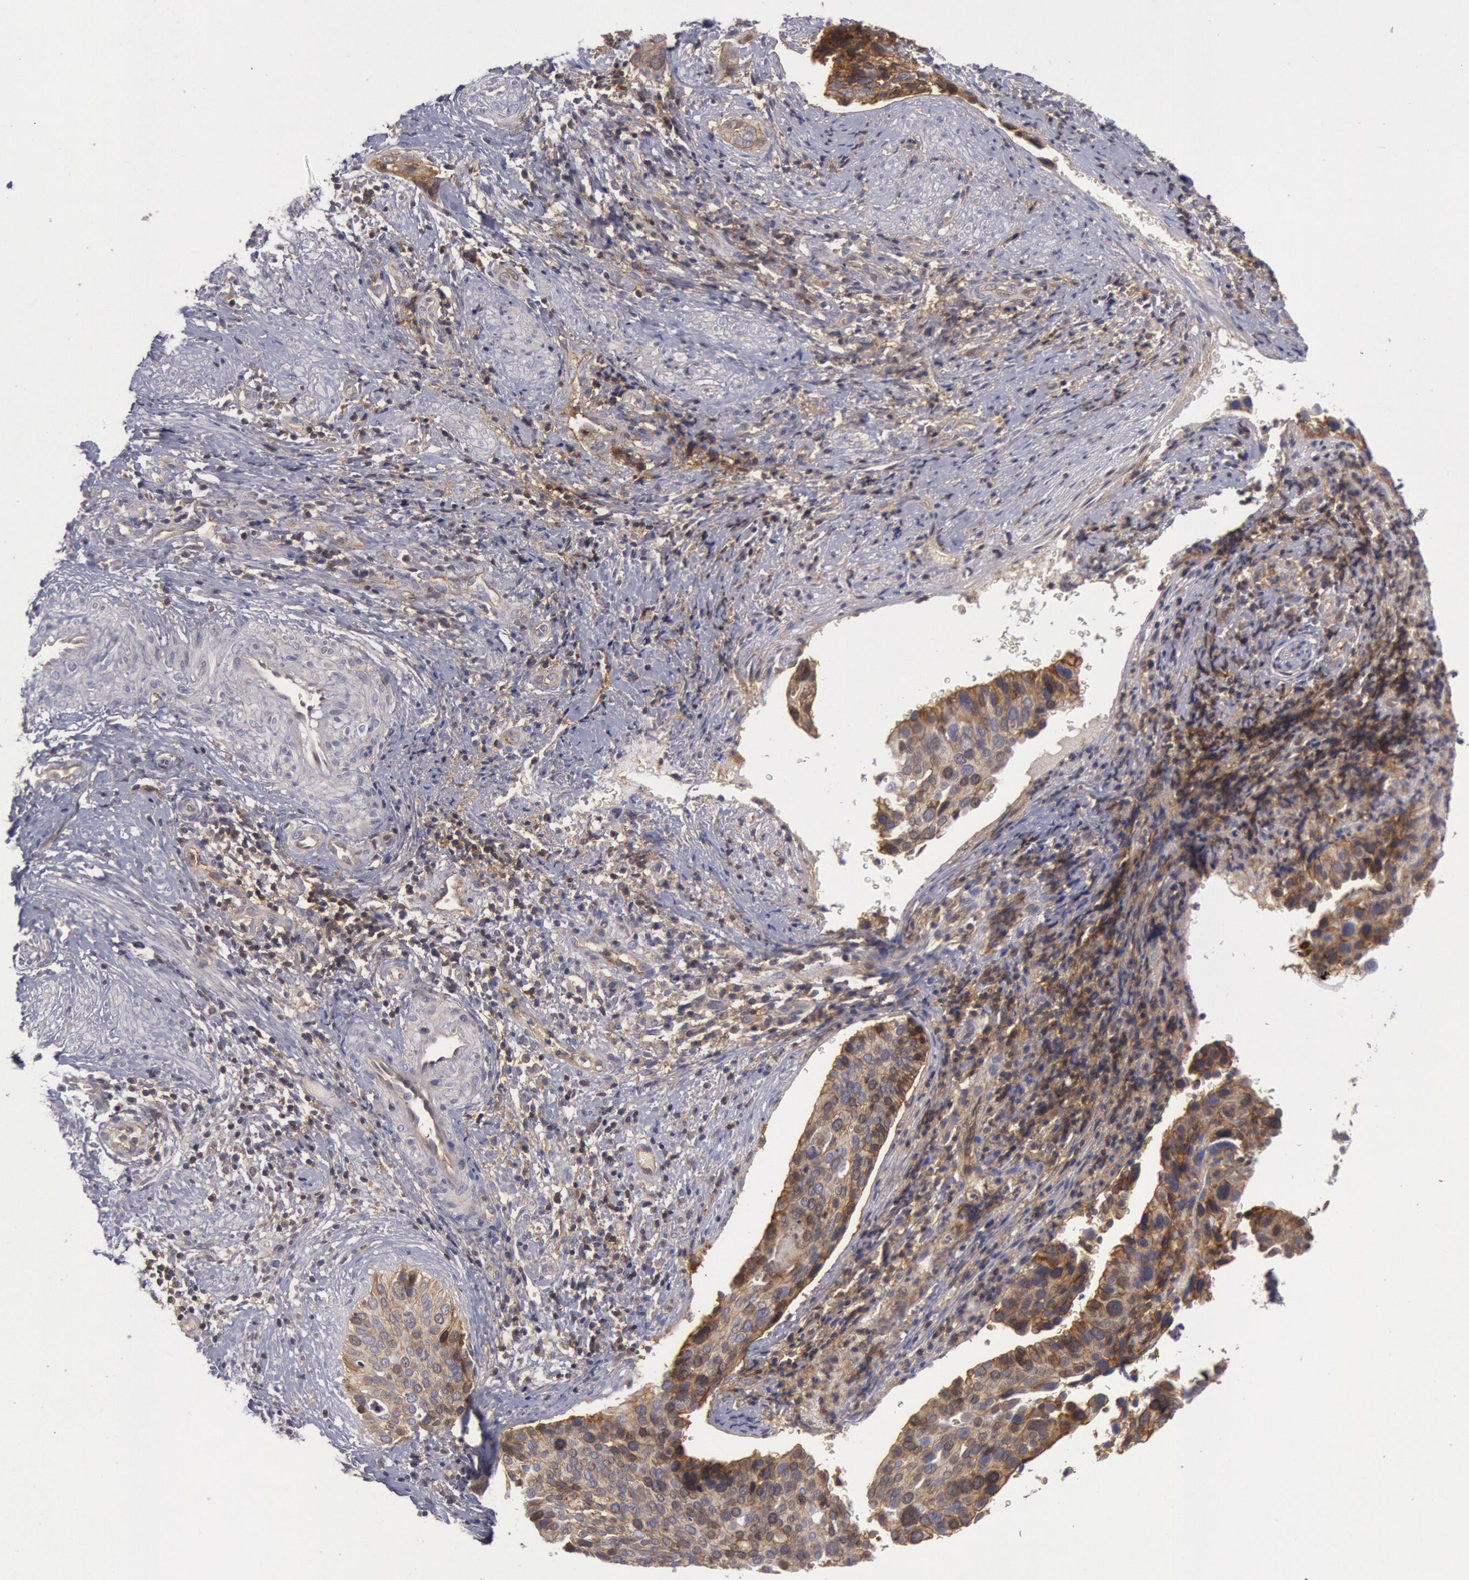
{"staining": {"intensity": "moderate", "quantity": ">75%", "location": "cytoplasmic/membranous"}, "tissue": "cervical cancer", "cell_type": "Tumor cells", "image_type": "cancer", "snomed": [{"axis": "morphology", "description": "Squamous cell carcinoma, NOS"}, {"axis": "topography", "description": "Cervix"}], "caption": "IHC photomicrograph of human cervical cancer stained for a protein (brown), which demonstrates medium levels of moderate cytoplasmic/membranous expression in about >75% of tumor cells.", "gene": "STX4", "patient": {"sex": "female", "age": 31}}